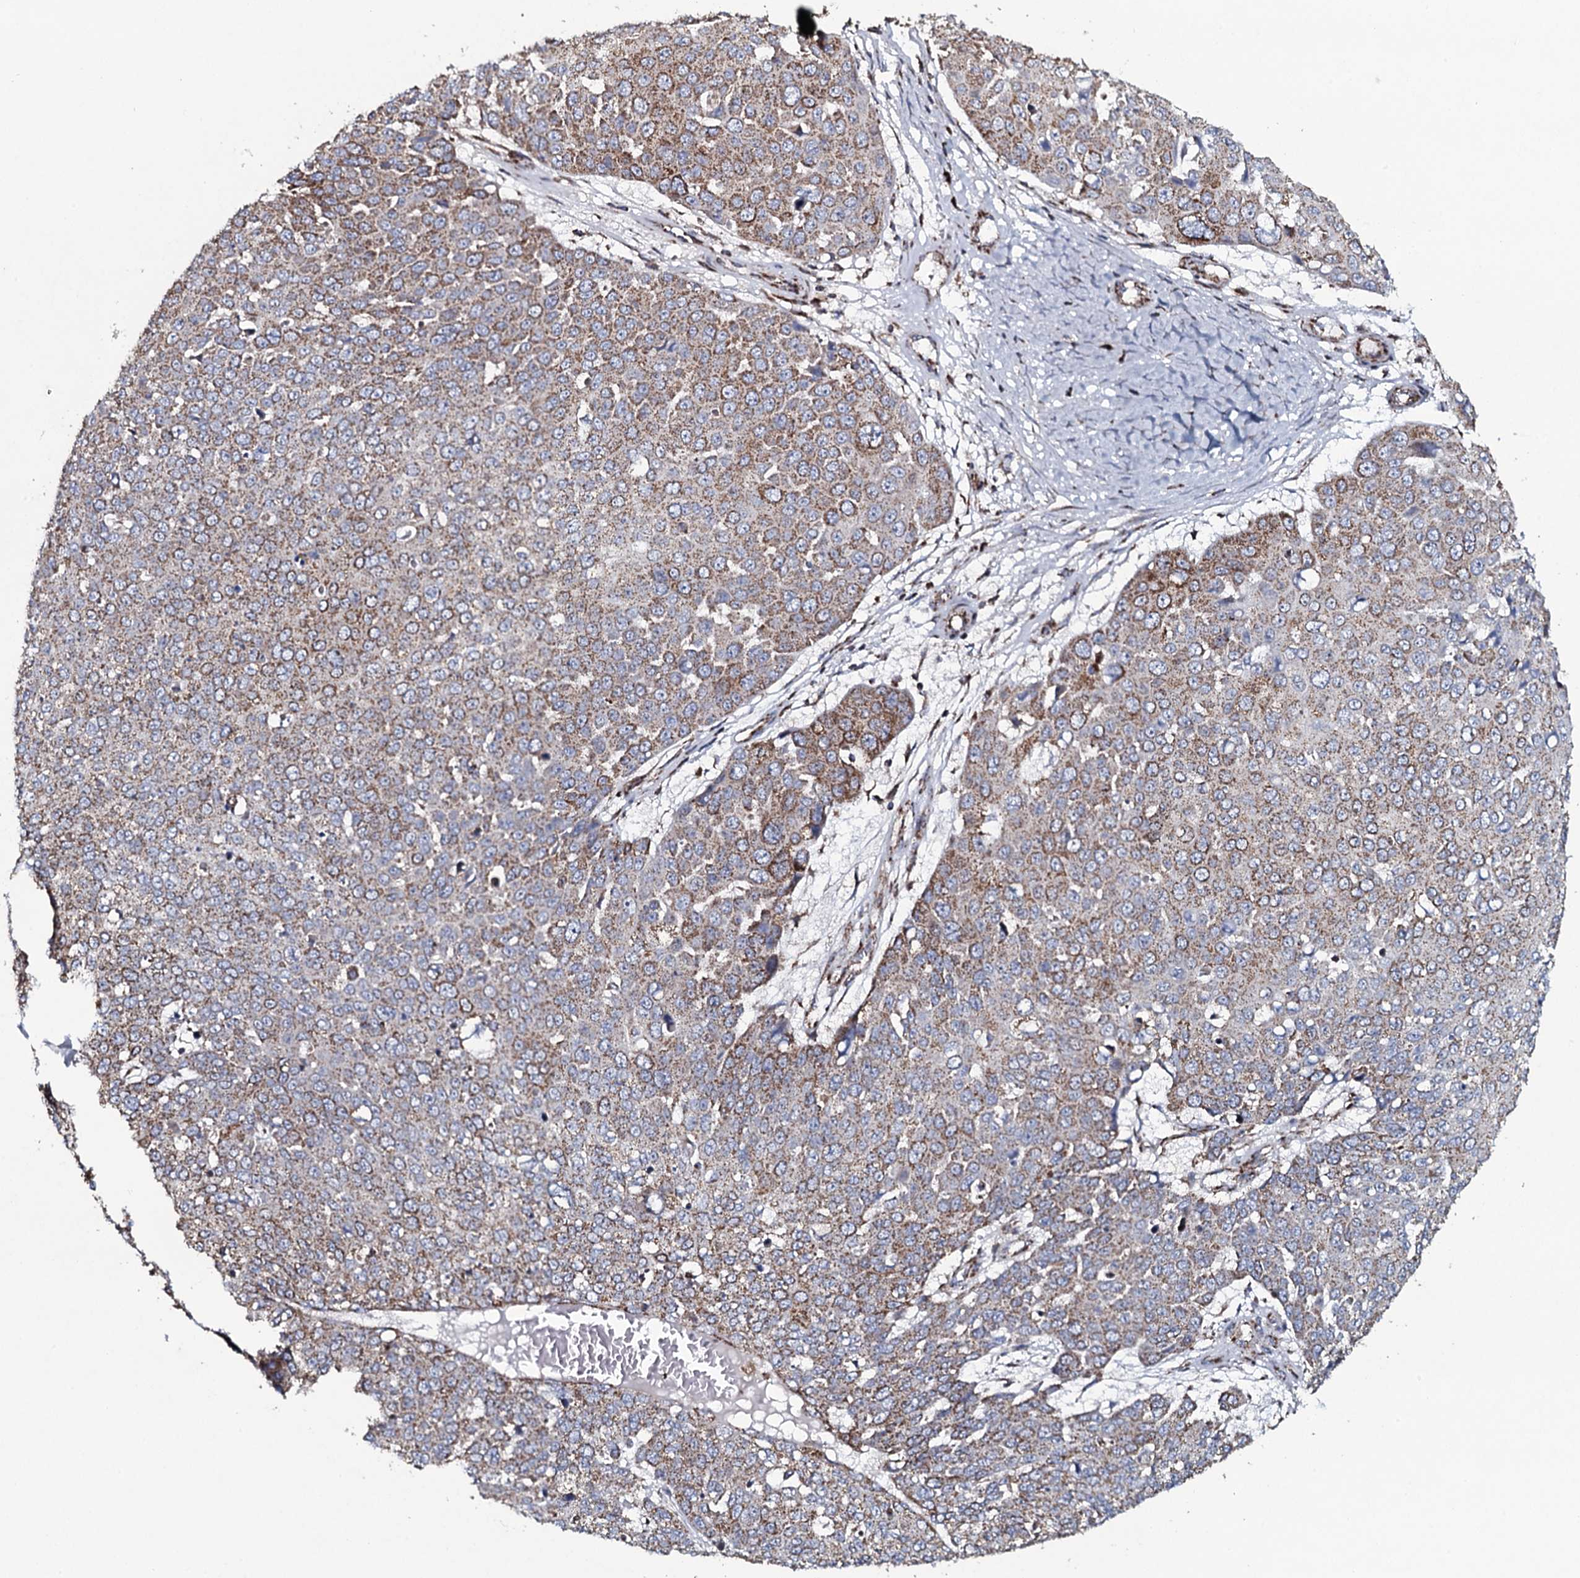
{"staining": {"intensity": "moderate", "quantity": ">75%", "location": "cytoplasmic/membranous"}, "tissue": "skin cancer", "cell_type": "Tumor cells", "image_type": "cancer", "snomed": [{"axis": "morphology", "description": "Squamous cell carcinoma, NOS"}, {"axis": "topography", "description": "Skin"}], "caption": "Moderate cytoplasmic/membranous protein expression is seen in approximately >75% of tumor cells in skin cancer (squamous cell carcinoma).", "gene": "EVC2", "patient": {"sex": "male", "age": 71}}